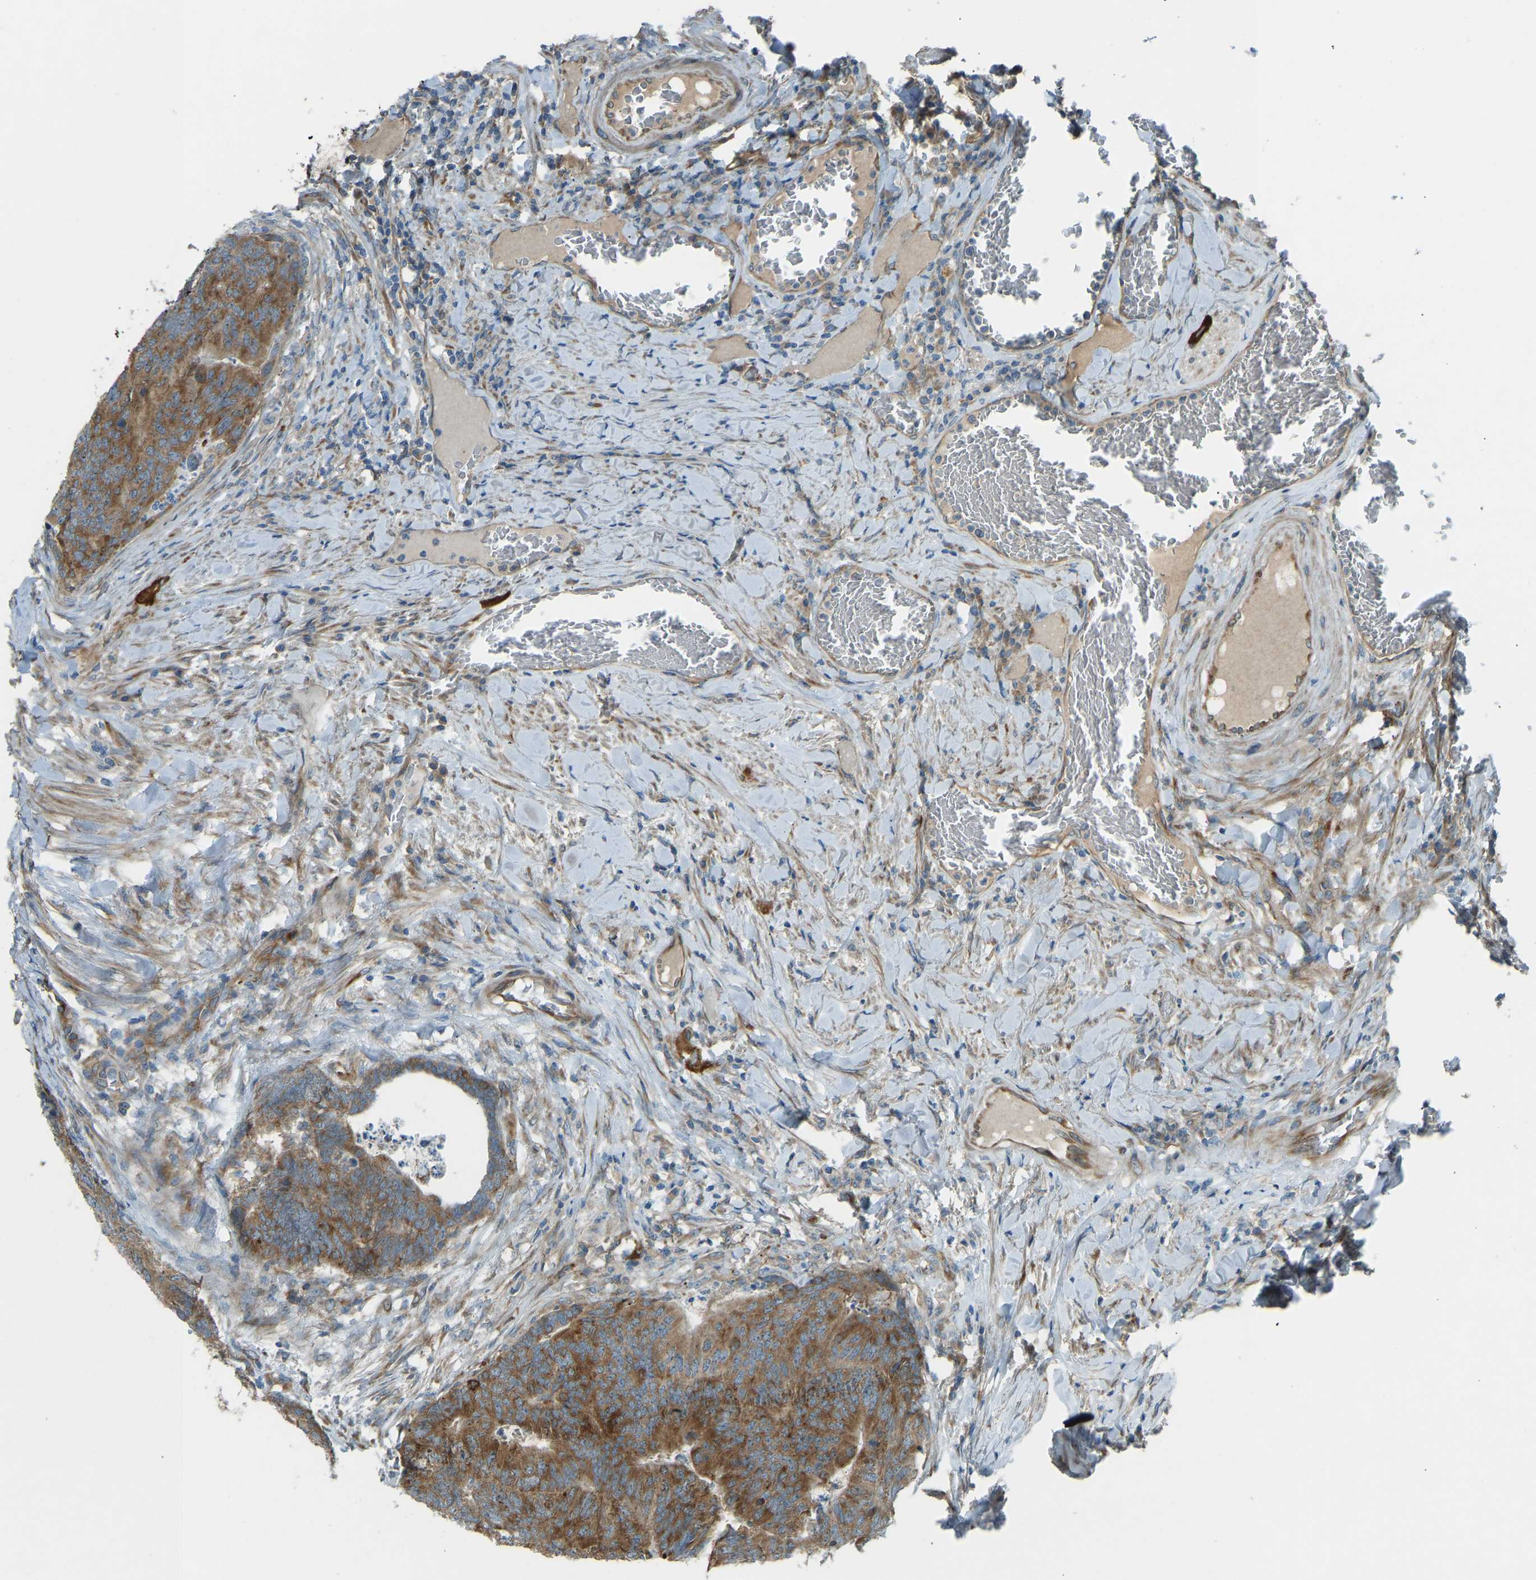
{"staining": {"intensity": "strong", "quantity": ">75%", "location": "cytoplasmic/membranous"}, "tissue": "colorectal cancer", "cell_type": "Tumor cells", "image_type": "cancer", "snomed": [{"axis": "morphology", "description": "Adenocarcinoma, NOS"}, {"axis": "topography", "description": "Colon"}], "caption": "The image reveals a brown stain indicating the presence of a protein in the cytoplasmic/membranous of tumor cells in adenocarcinoma (colorectal).", "gene": "STAU2", "patient": {"sex": "female", "age": 67}}